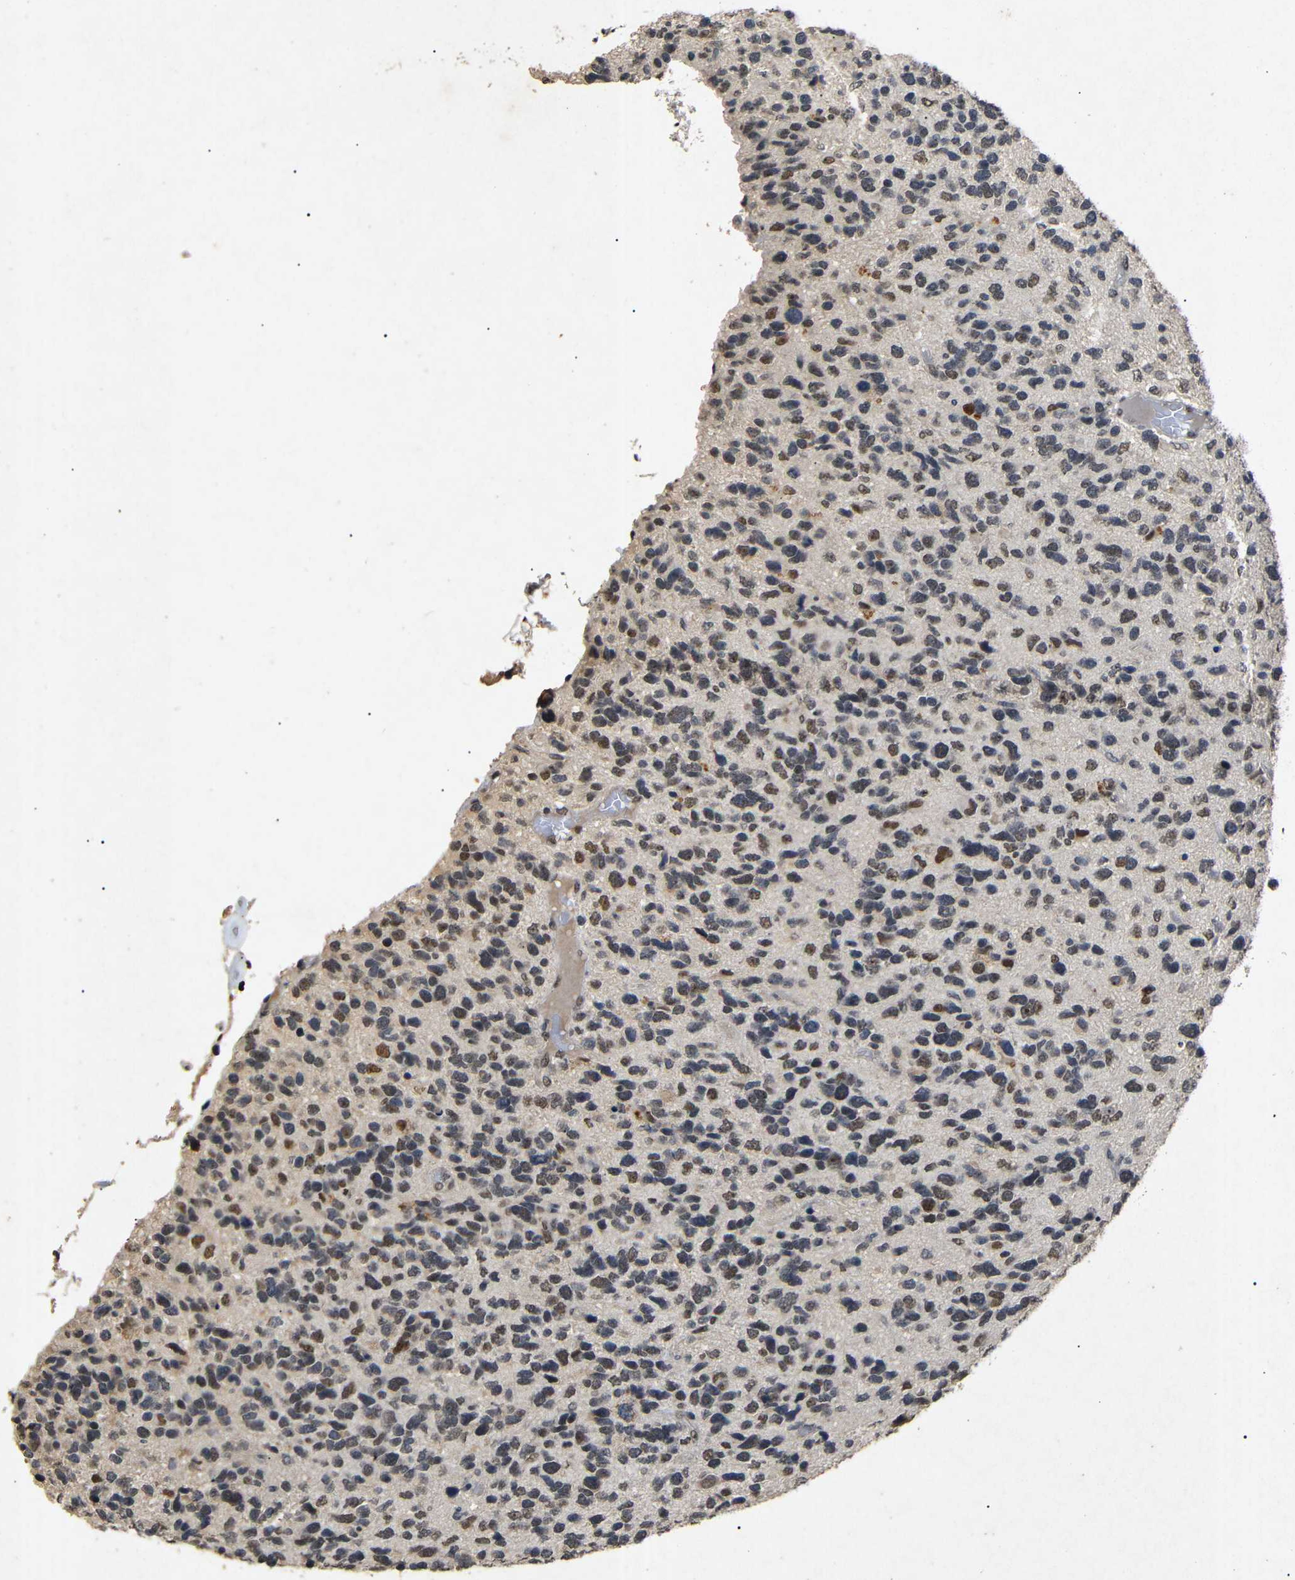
{"staining": {"intensity": "moderate", "quantity": "25%-75%", "location": "nuclear"}, "tissue": "glioma", "cell_type": "Tumor cells", "image_type": "cancer", "snomed": [{"axis": "morphology", "description": "Glioma, malignant, High grade"}, {"axis": "topography", "description": "Brain"}], "caption": "Protein staining of high-grade glioma (malignant) tissue reveals moderate nuclear staining in about 25%-75% of tumor cells. The staining was performed using DAB to visualize the protein expression in brown, while the nuclei were stained in blue with hematoxylin (Magnification: 20x).", "gene": "PARN", "patient": {"sex": "female", "age": 58}}